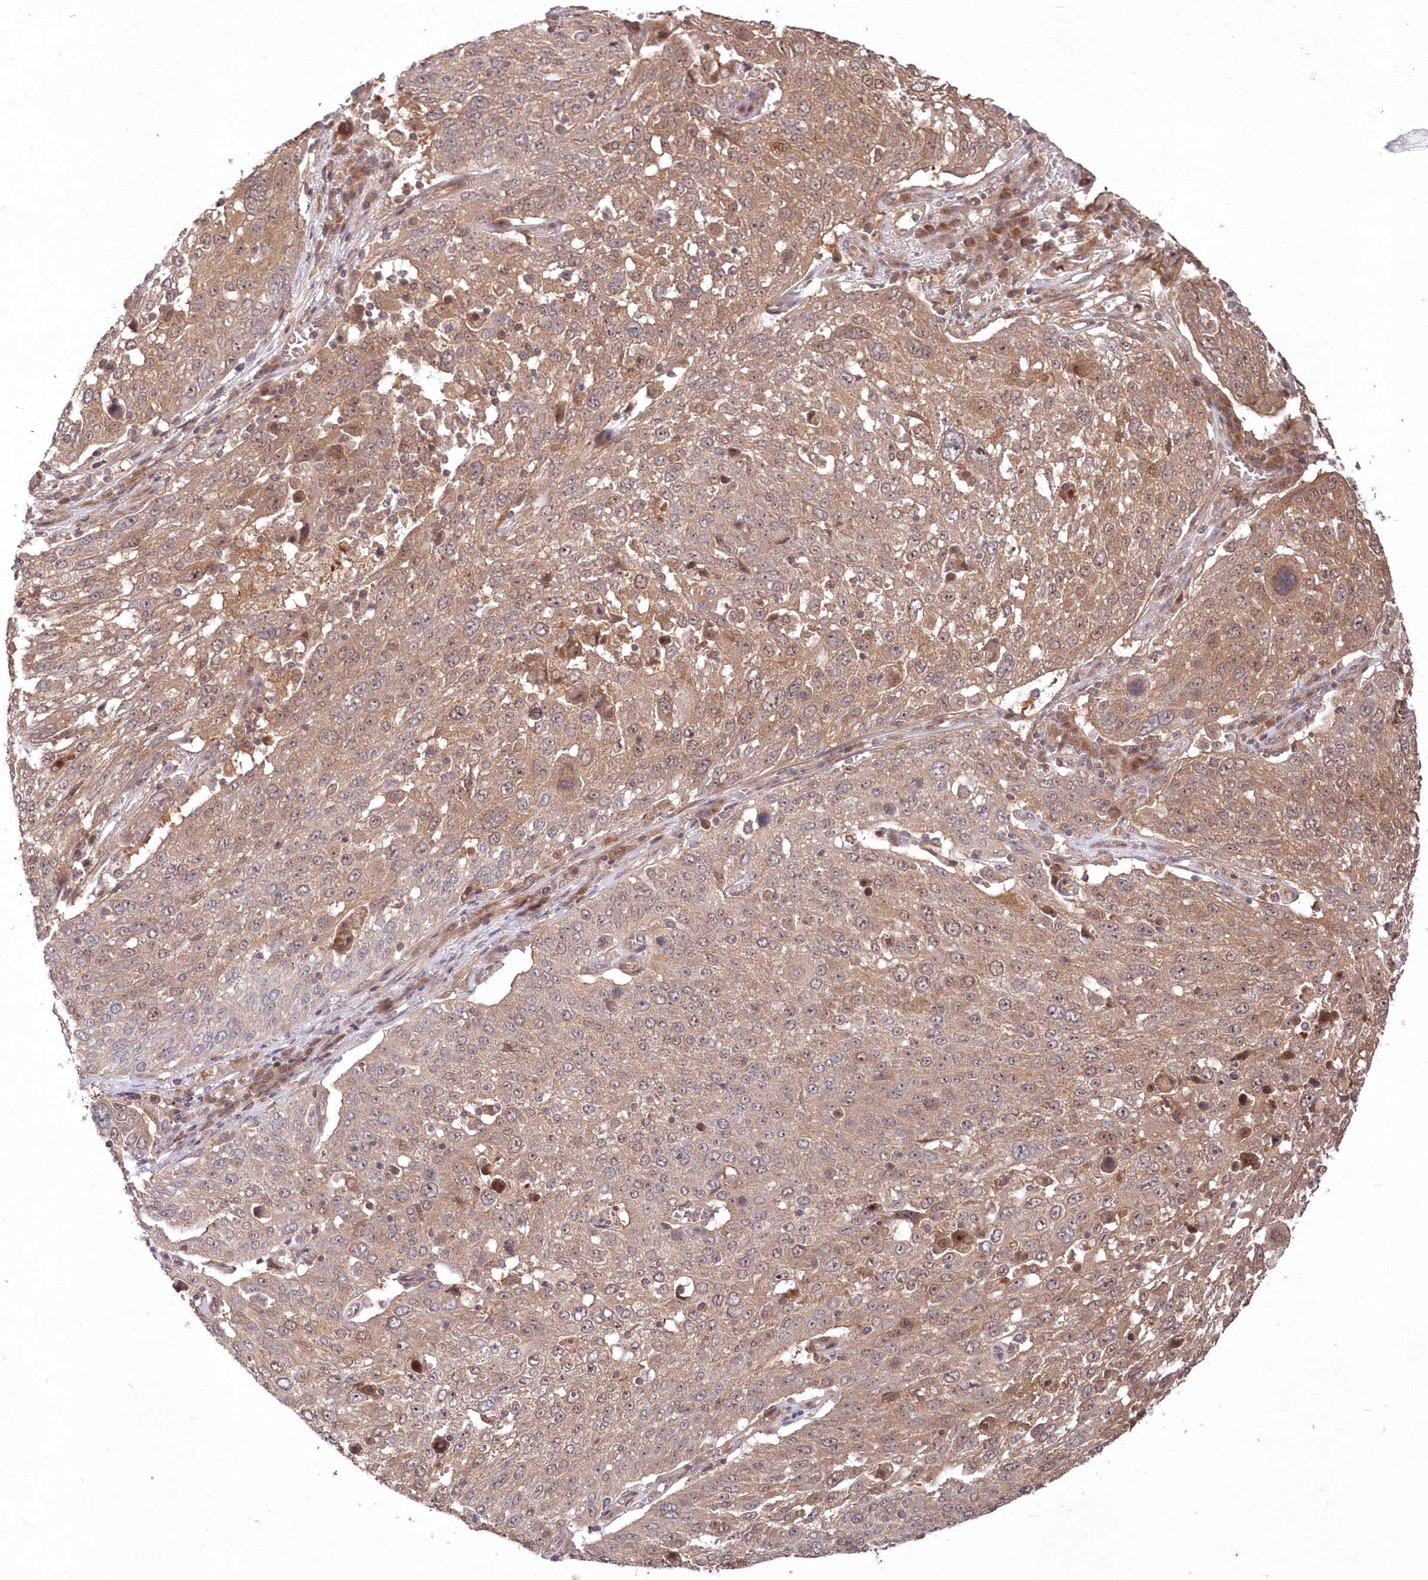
{"staining": {"intensity": "moderate", "quantity": ">75%", "location": "cytoplasmic/membranous,nuclear"}, "tissue": "lung cancer", "cell_type": "Tumor cells", "image_type": "cancer", "snomed": [{"axis": "morphology", "description": "Squamous cell carcinoma, NOS"}, {"axis": "topography", "description": "Lung"}], "caption": "The histopathology image demonstrates immunohistochemical staining of lung squamous cell carcinoma. There is moderate cytoplasmic/membranous and nuclear positivity is appreciated in about >75% of tumor cells.", "gene": "TBCA", "patient": {"sex": "male", "age": 65}}